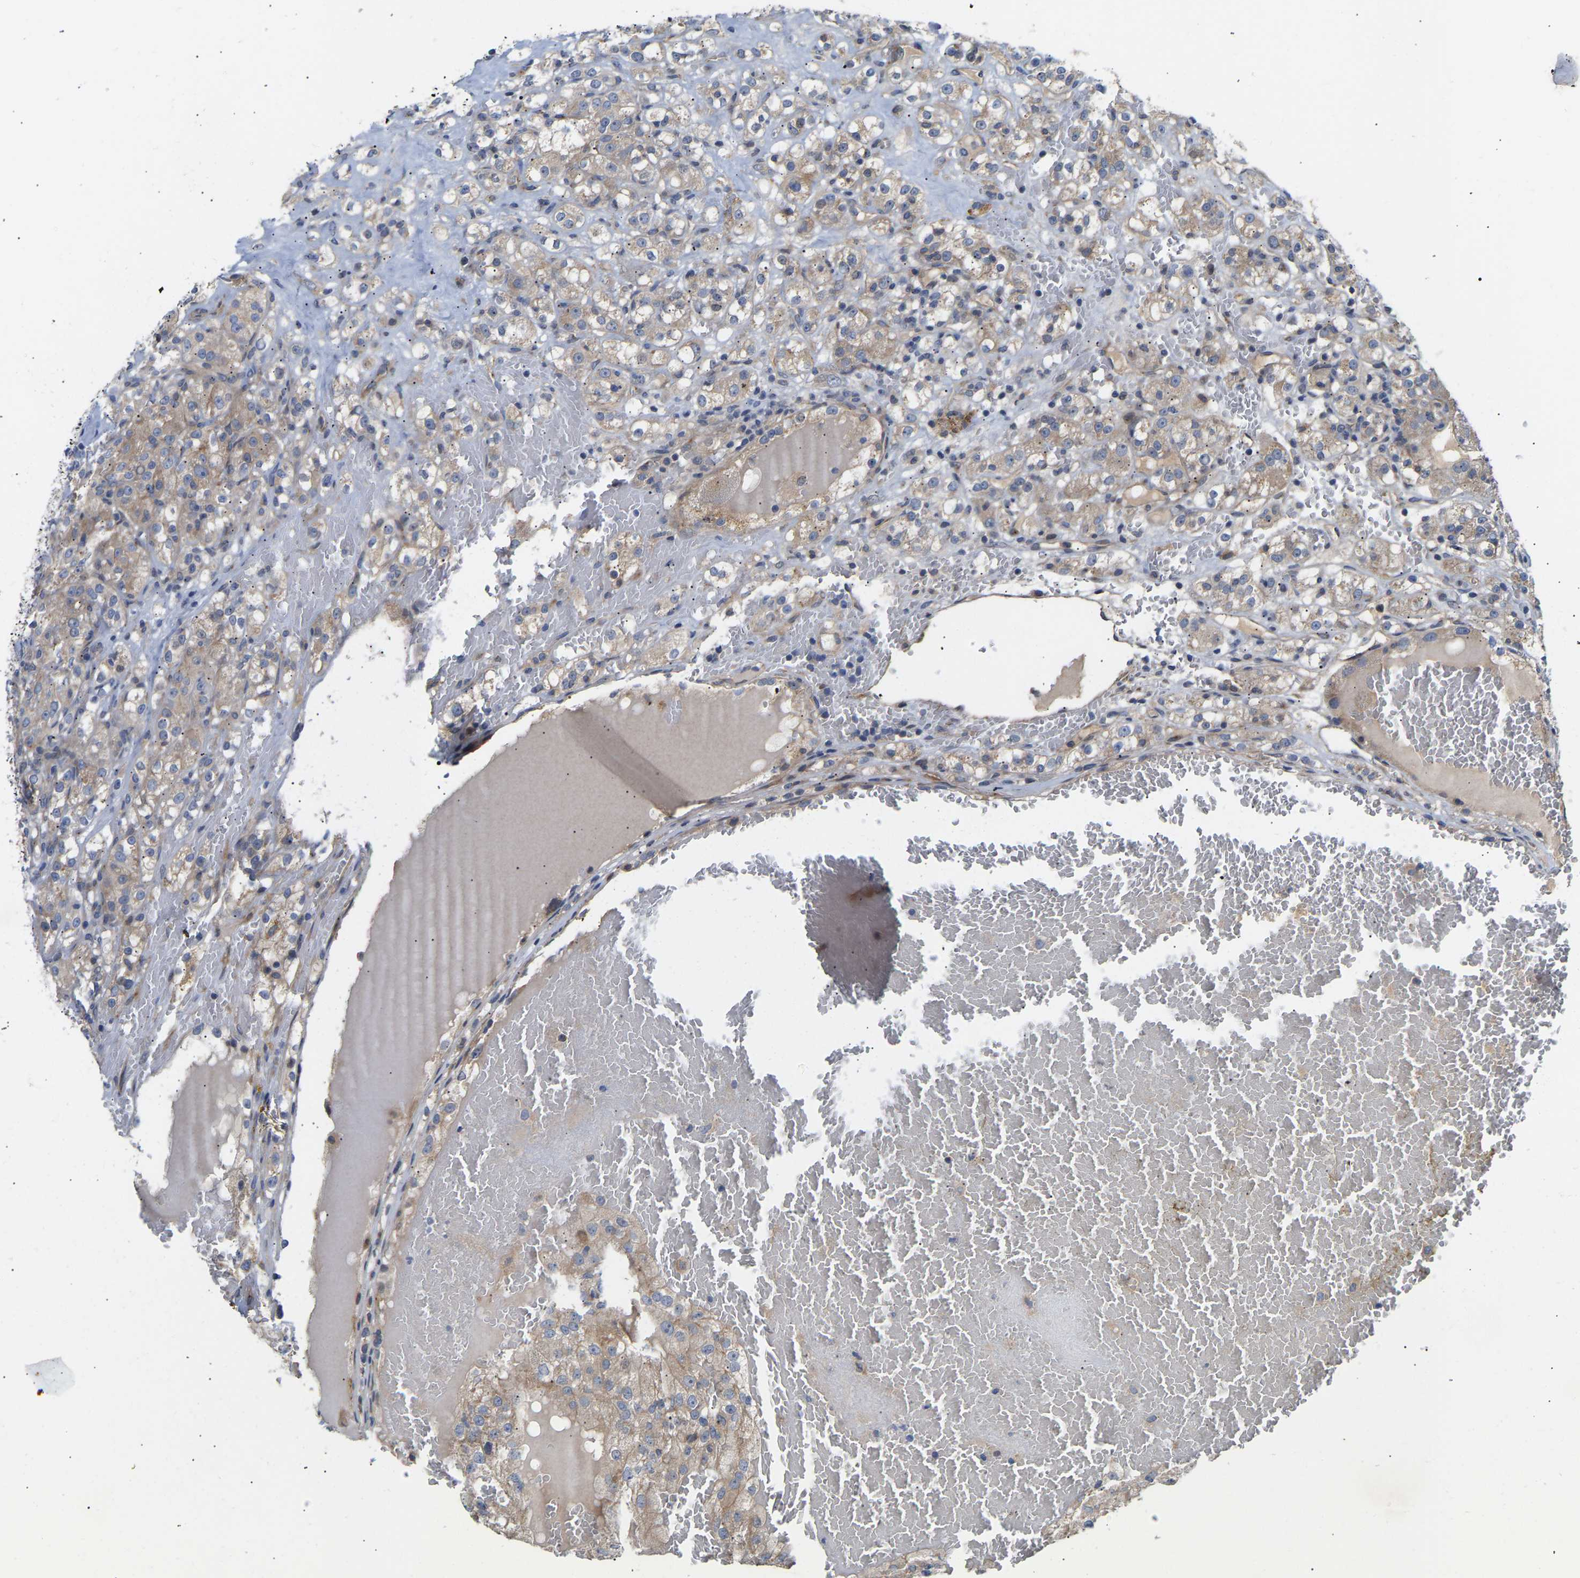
{"staining": {"intensity": "weak", "quantity": ">75%", "location": "cytoplasmic/membranous"}, "tissue": "renal cancer", "cell_type": "Tumor cells", "image_type": "cancer", "snomed": [{"axis": "morphology", "description": "Normal tissue, NOS"}, {"axis": "morphology", "description": "Adenocarcinoma, NOS"}, {"axis": "topography", "description": "Kidney"}], "caption": "The image demonstrates immunohistochemical staining of renal cancer. There is weak cytoplasmic/membranous expression is seen in approximately >75% of tumor cells.", "gene": "KASH5", "patient": {"sex": "male", "age": 61}}